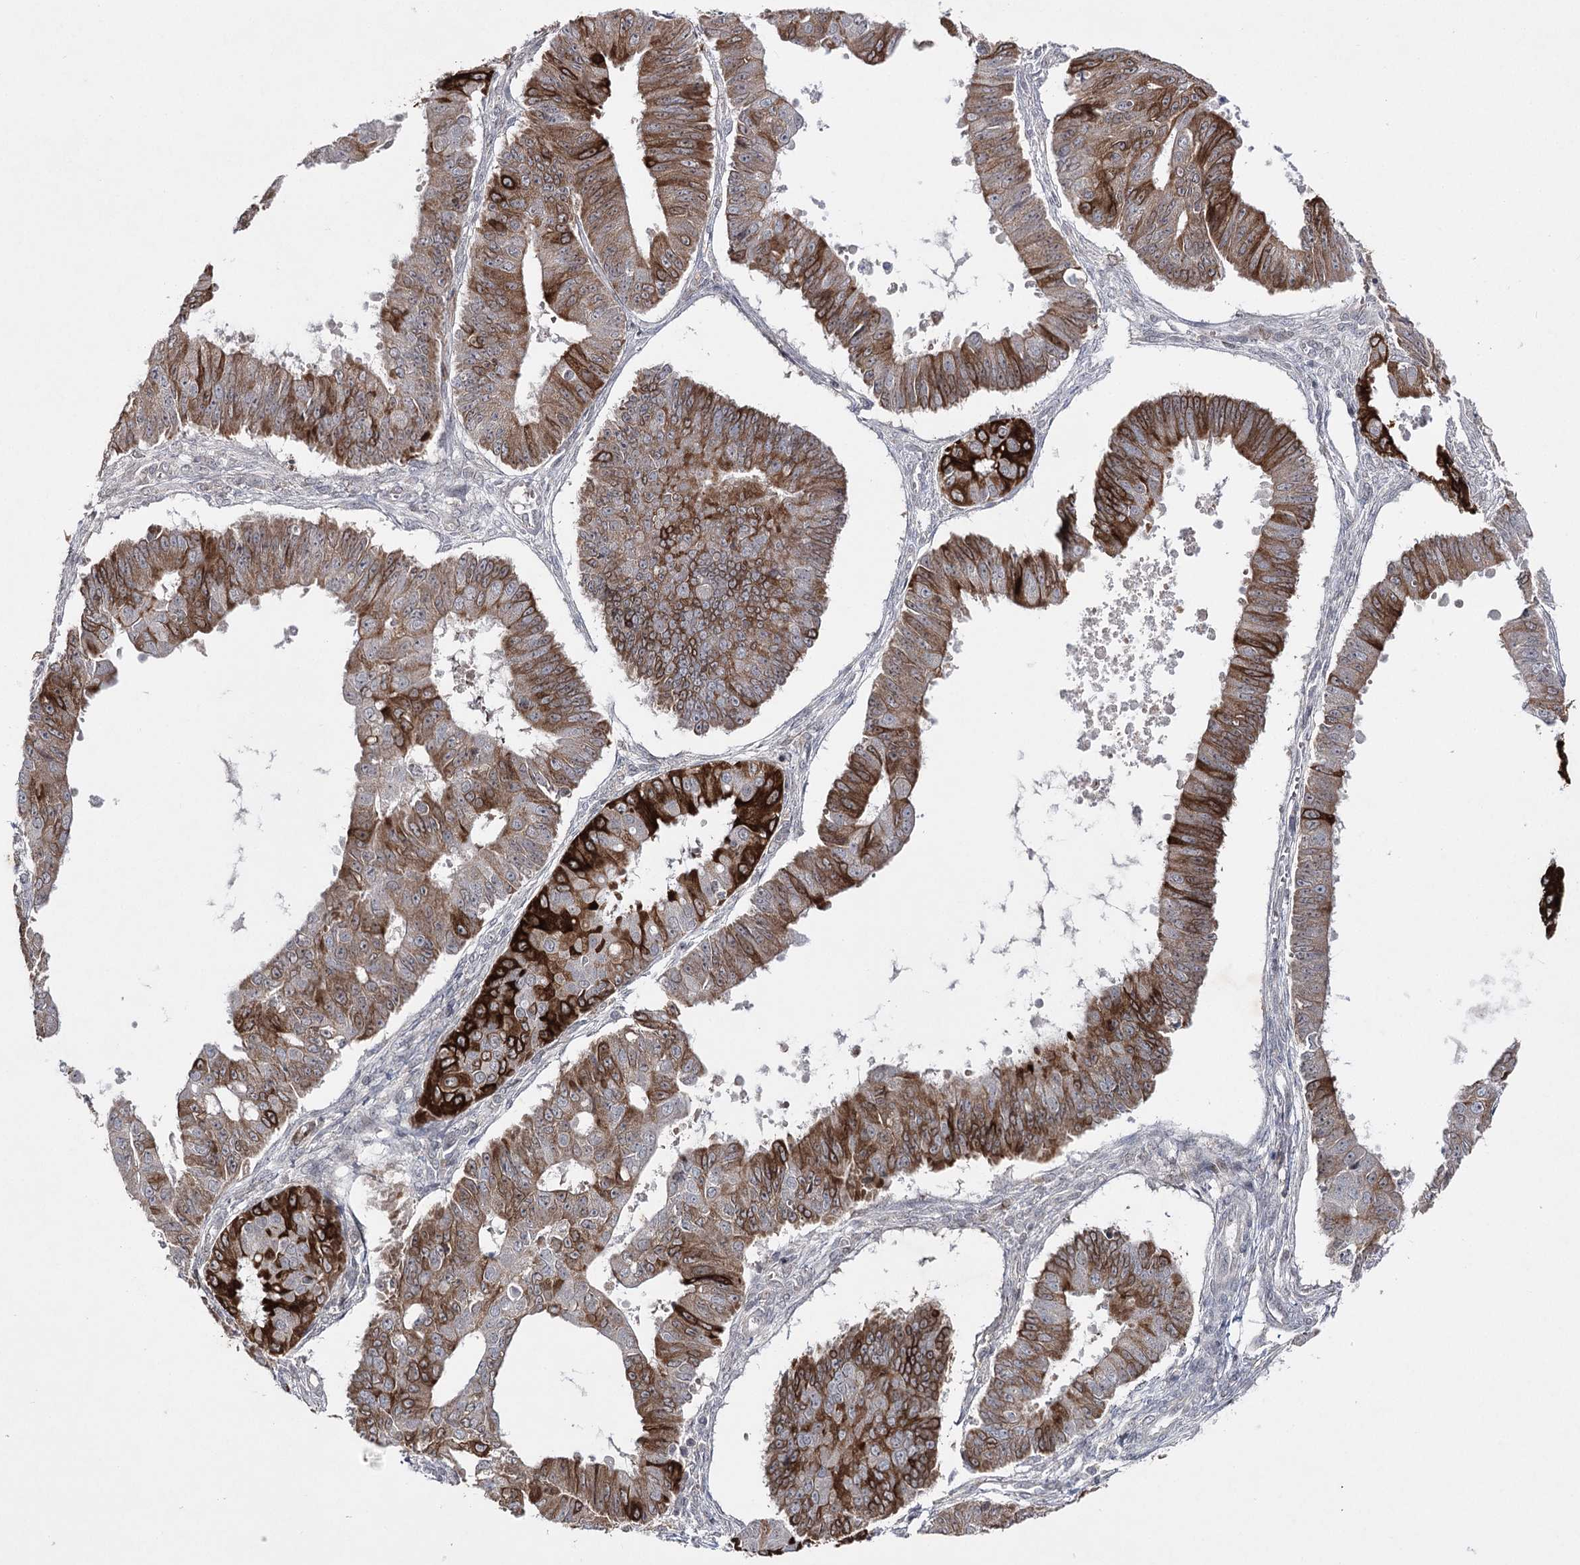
{"staining": {"intensity": "strong", "quantity": "25%-75%", "location": "cytoplasmic/membranous"}, "tissue": "ovarian cancer", "cell_type": "Tumor cells", "image_type": "cancer", "snomed": [{"axis": "morphology", "description": "Carcinoma, endometroid"}, {"axis": "topography", "description": "Appendix"}, {"axis": "topography", "description": "Ovary"}], "caption": "Brown immunohistochemical staining in ovarian cancer demonstrates strong cytoplasmic/membranous positivity in about 25%-75% of tumor cells.", "gene": "HSD11B2", "patient": {"sex": "female", "age": 42}}